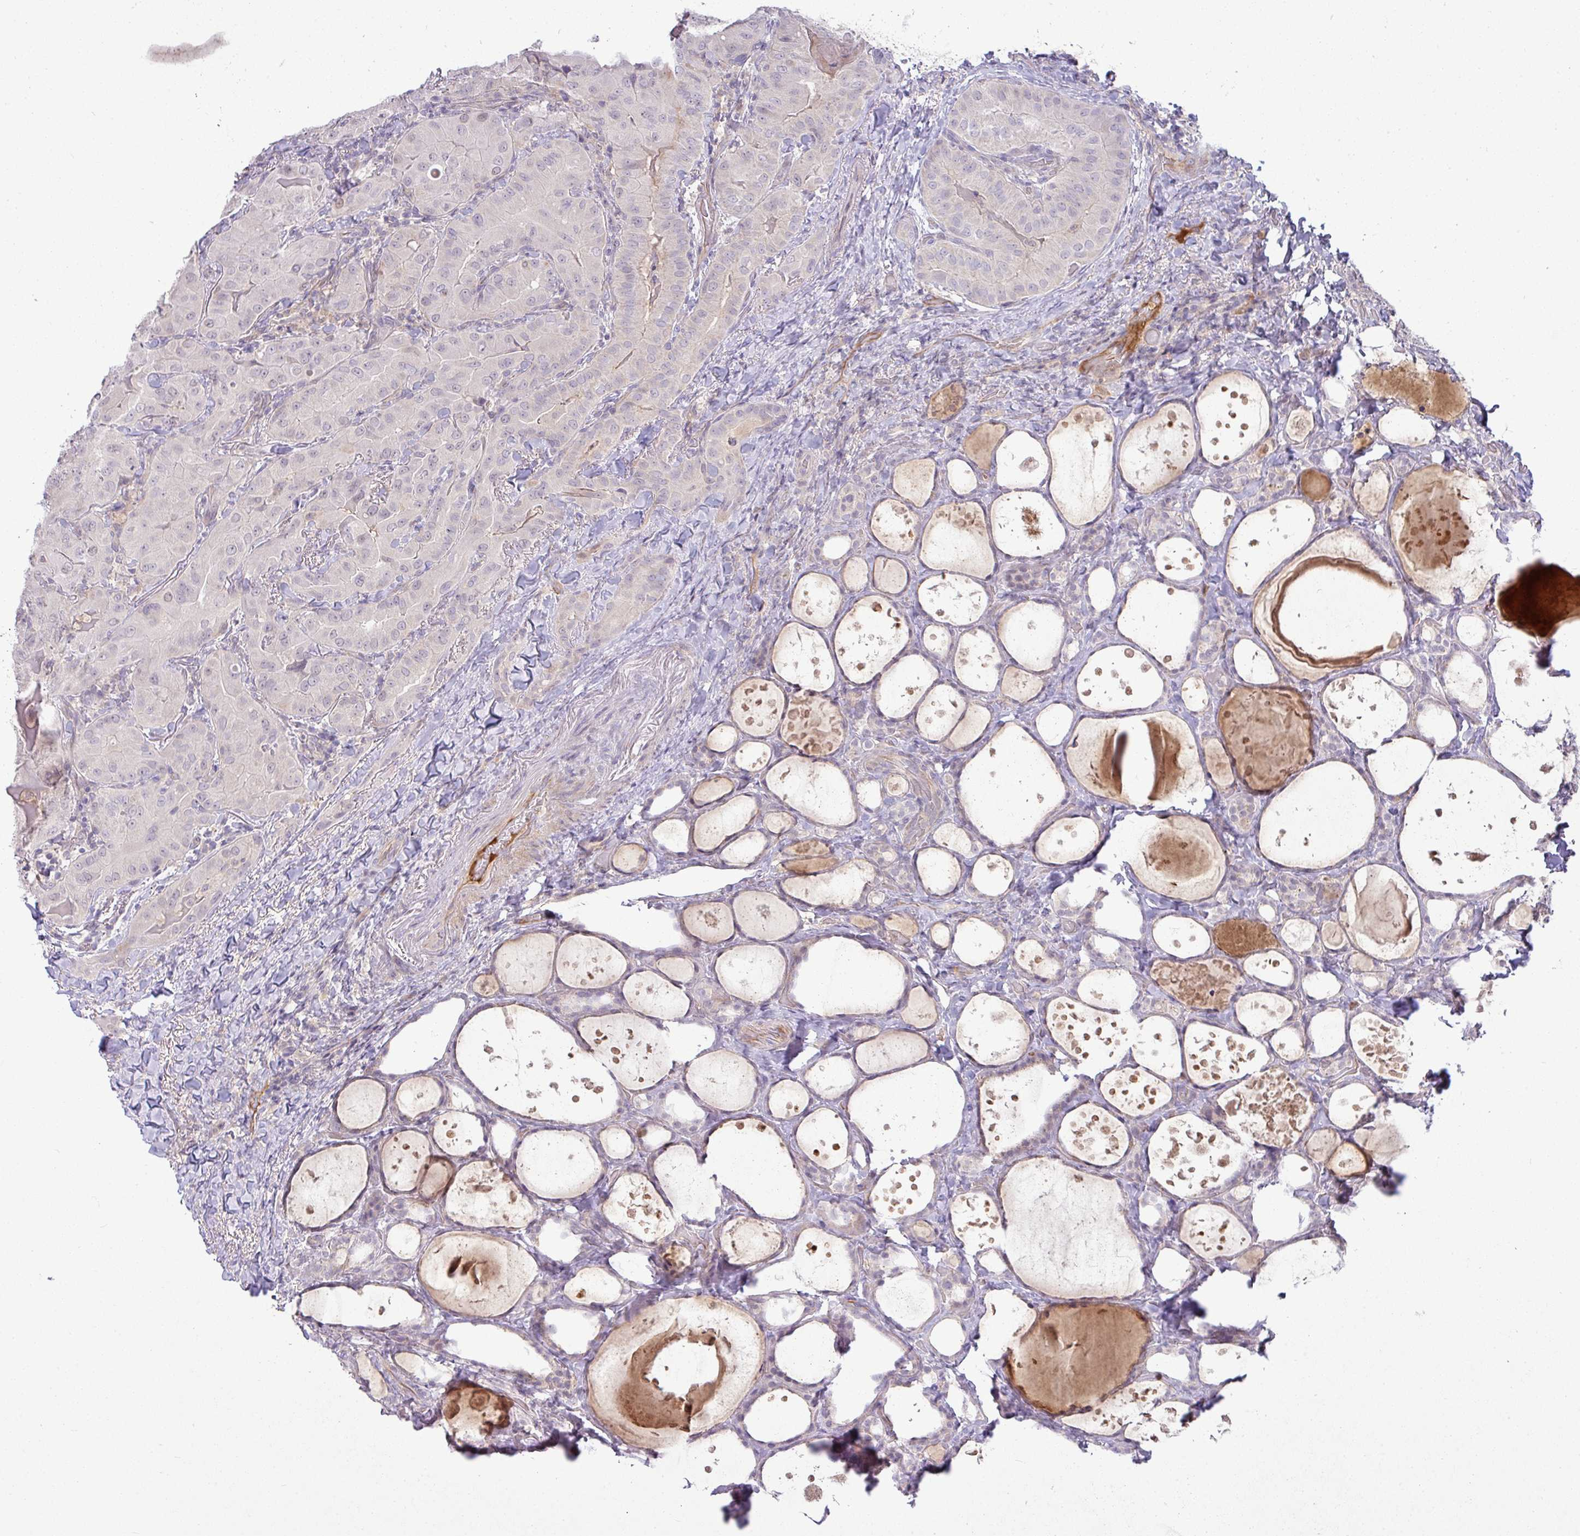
{"staining": {"intensity": "negative", "quantity": "none", "location": "none"}, "tissue": "thyroid cancer", "cell_type": "Tumor cells", "image_type": "cancer", "snomed": [{"axis": "morphology", "description": "Papillary adenocarcinoma, NOS"}, {"axis": "topography", "description": "Thyroid gland"}], "caption": "Human thyroid cancer stained for a protein using immunohistochemistry (IHC) displays no staining in tumor cells.", "gene": "APOM", "patient": {"sex": "female", "age": 68}}